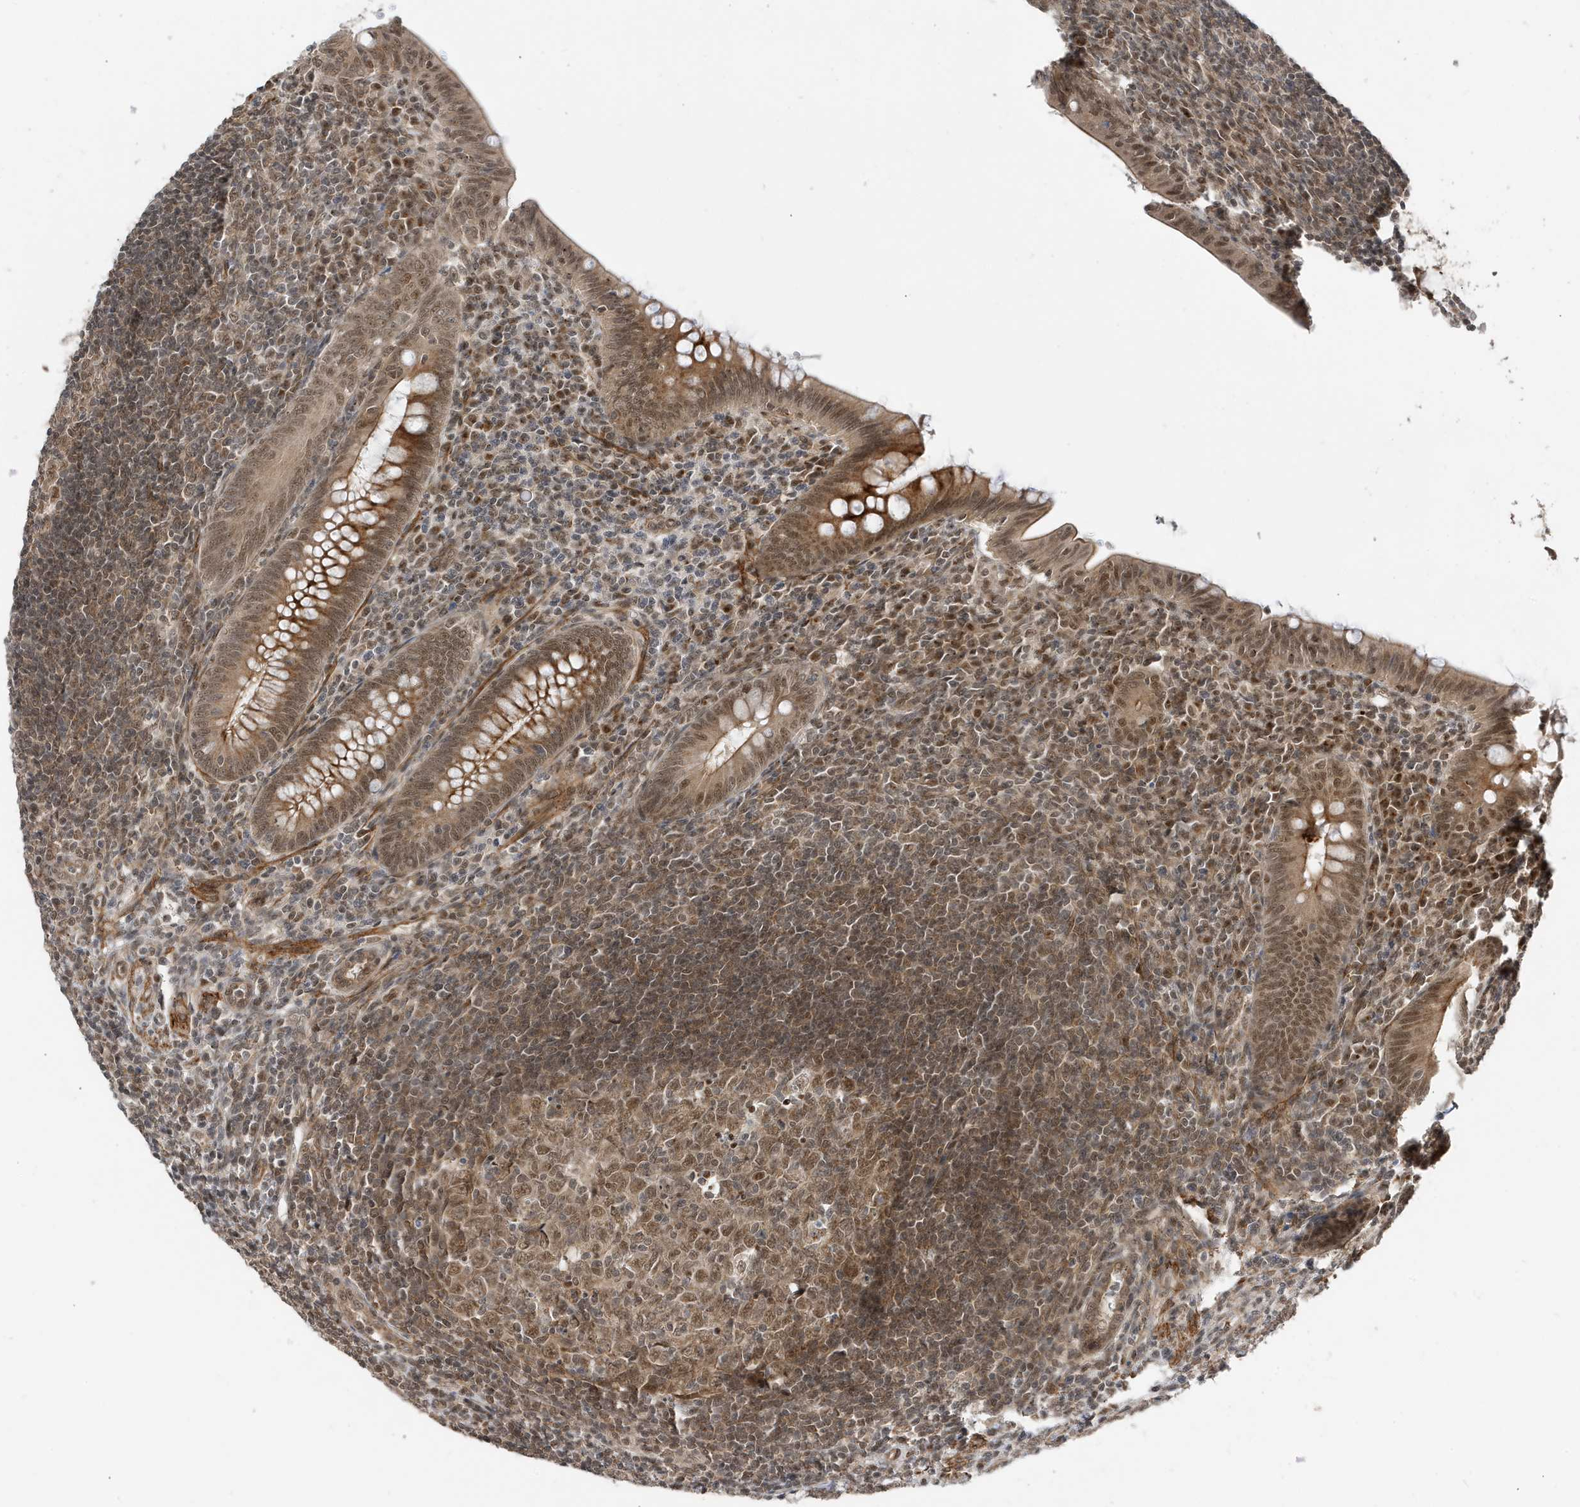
{"staining": {"intensity": "moderate", "quantity": ">75%", "location": "cytoplasmic/membranous,nuclear"}, "tissue": "appendix", "cell_type": "Glandular cells", "image_type": "normal", "snomed": [{"axis": "morphology", "description": "Normal tissue, NOS"}, {"axis": "topography", "description": "Appendix"}], "caption": "Glandular cells exhibit moderate cytoplasmic/membranous,nuclear positivity in about >75% of cells in benign appendix.", "gene": "MAST3", "patient": {"sex": "male", "age": 14}}